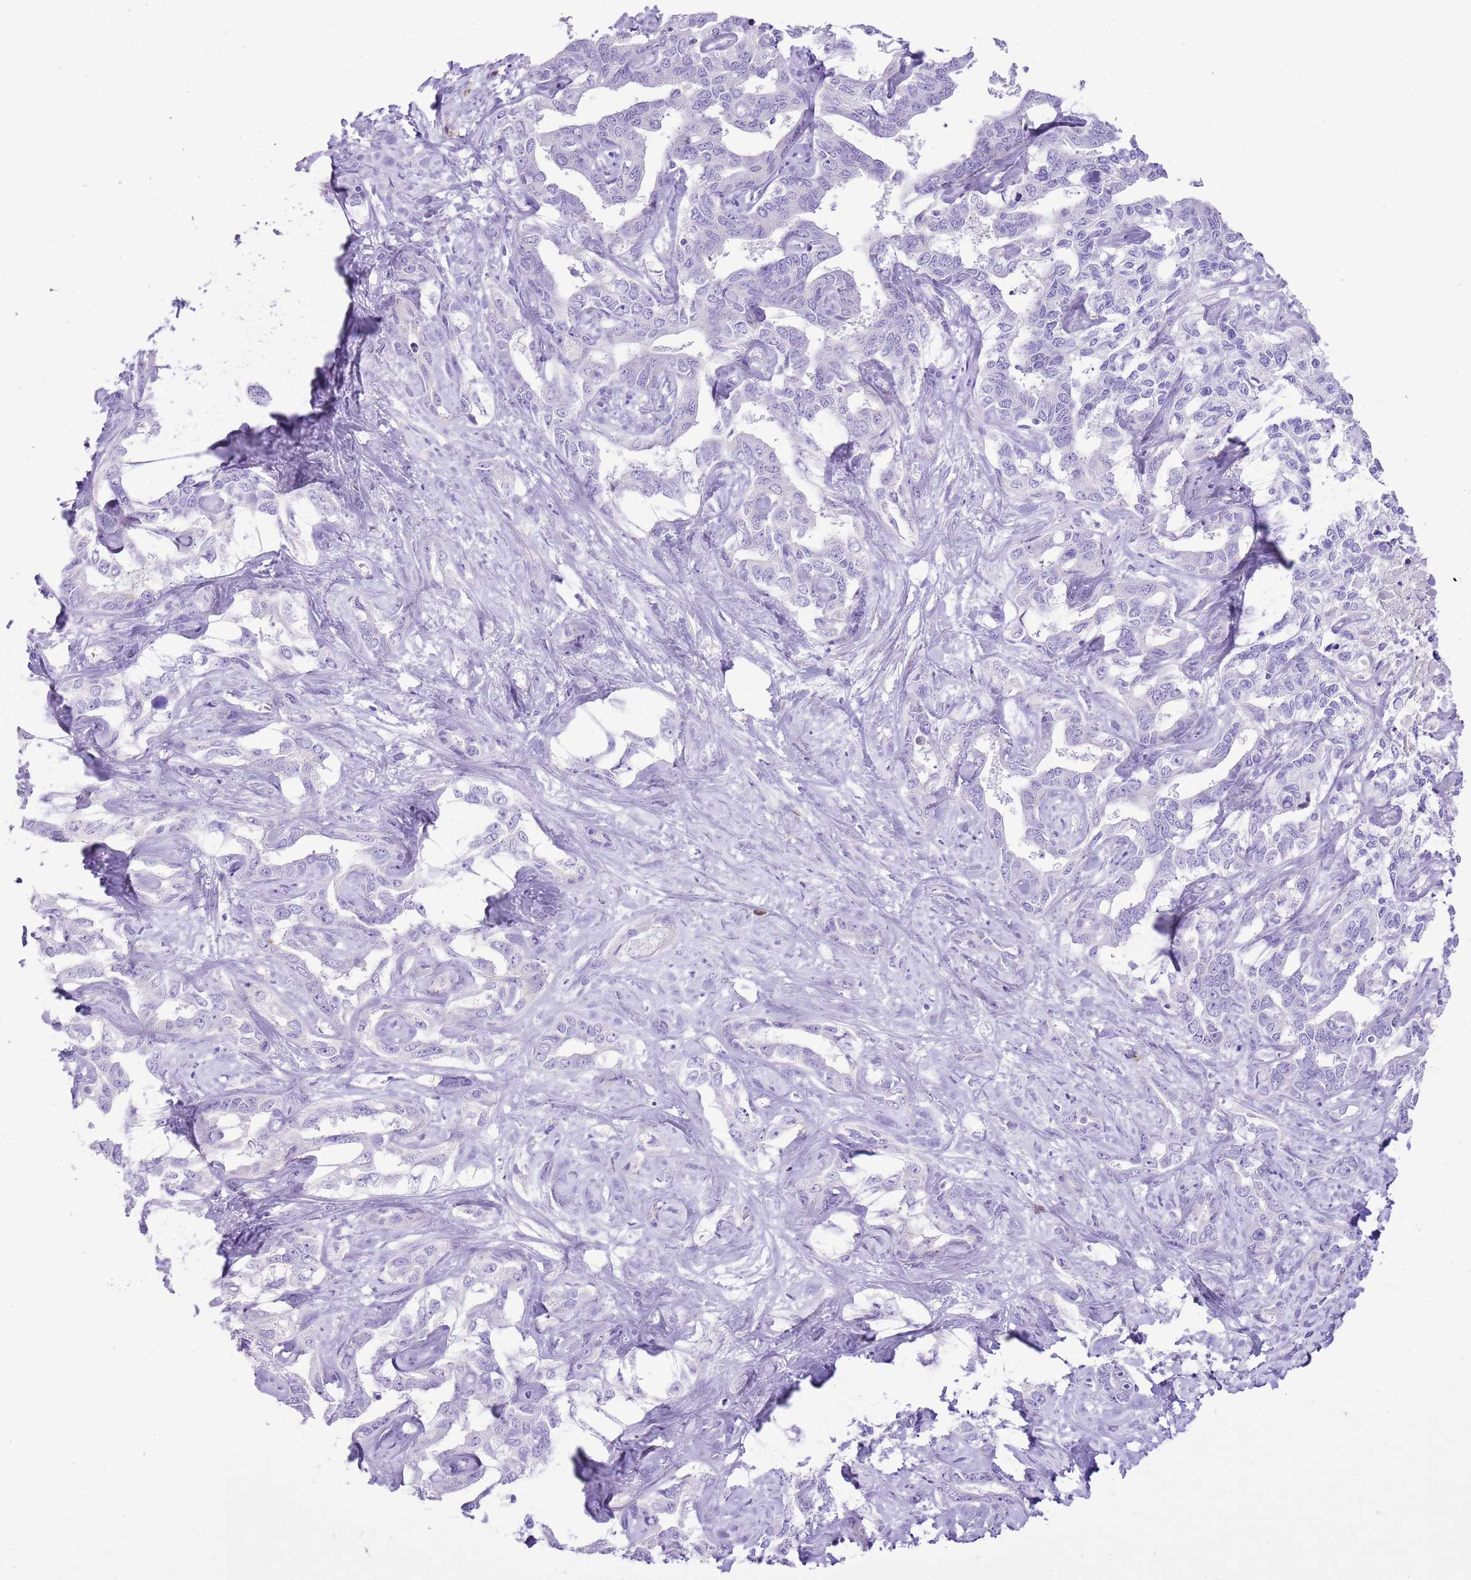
{"staining": {"intensity": "negative", "quantity": "none", "location": "none"}, "tissue": "liver cancer", "cell_type": "Tumor cells", "image_type": "cancer", "snomed": [{"axis": "morphology", "description": "Cholangiocarcinoma"}, {"axis": "topography", "description": "Liver"}], "caption": "An immunohistochemistry image of cholangiocarcinoma (liver) is shown. There is no staining in tumor cells of cholangiocarcinoma (liver).", "gene": "AAR2", "patient": {"sex": "male", "age": 59}}